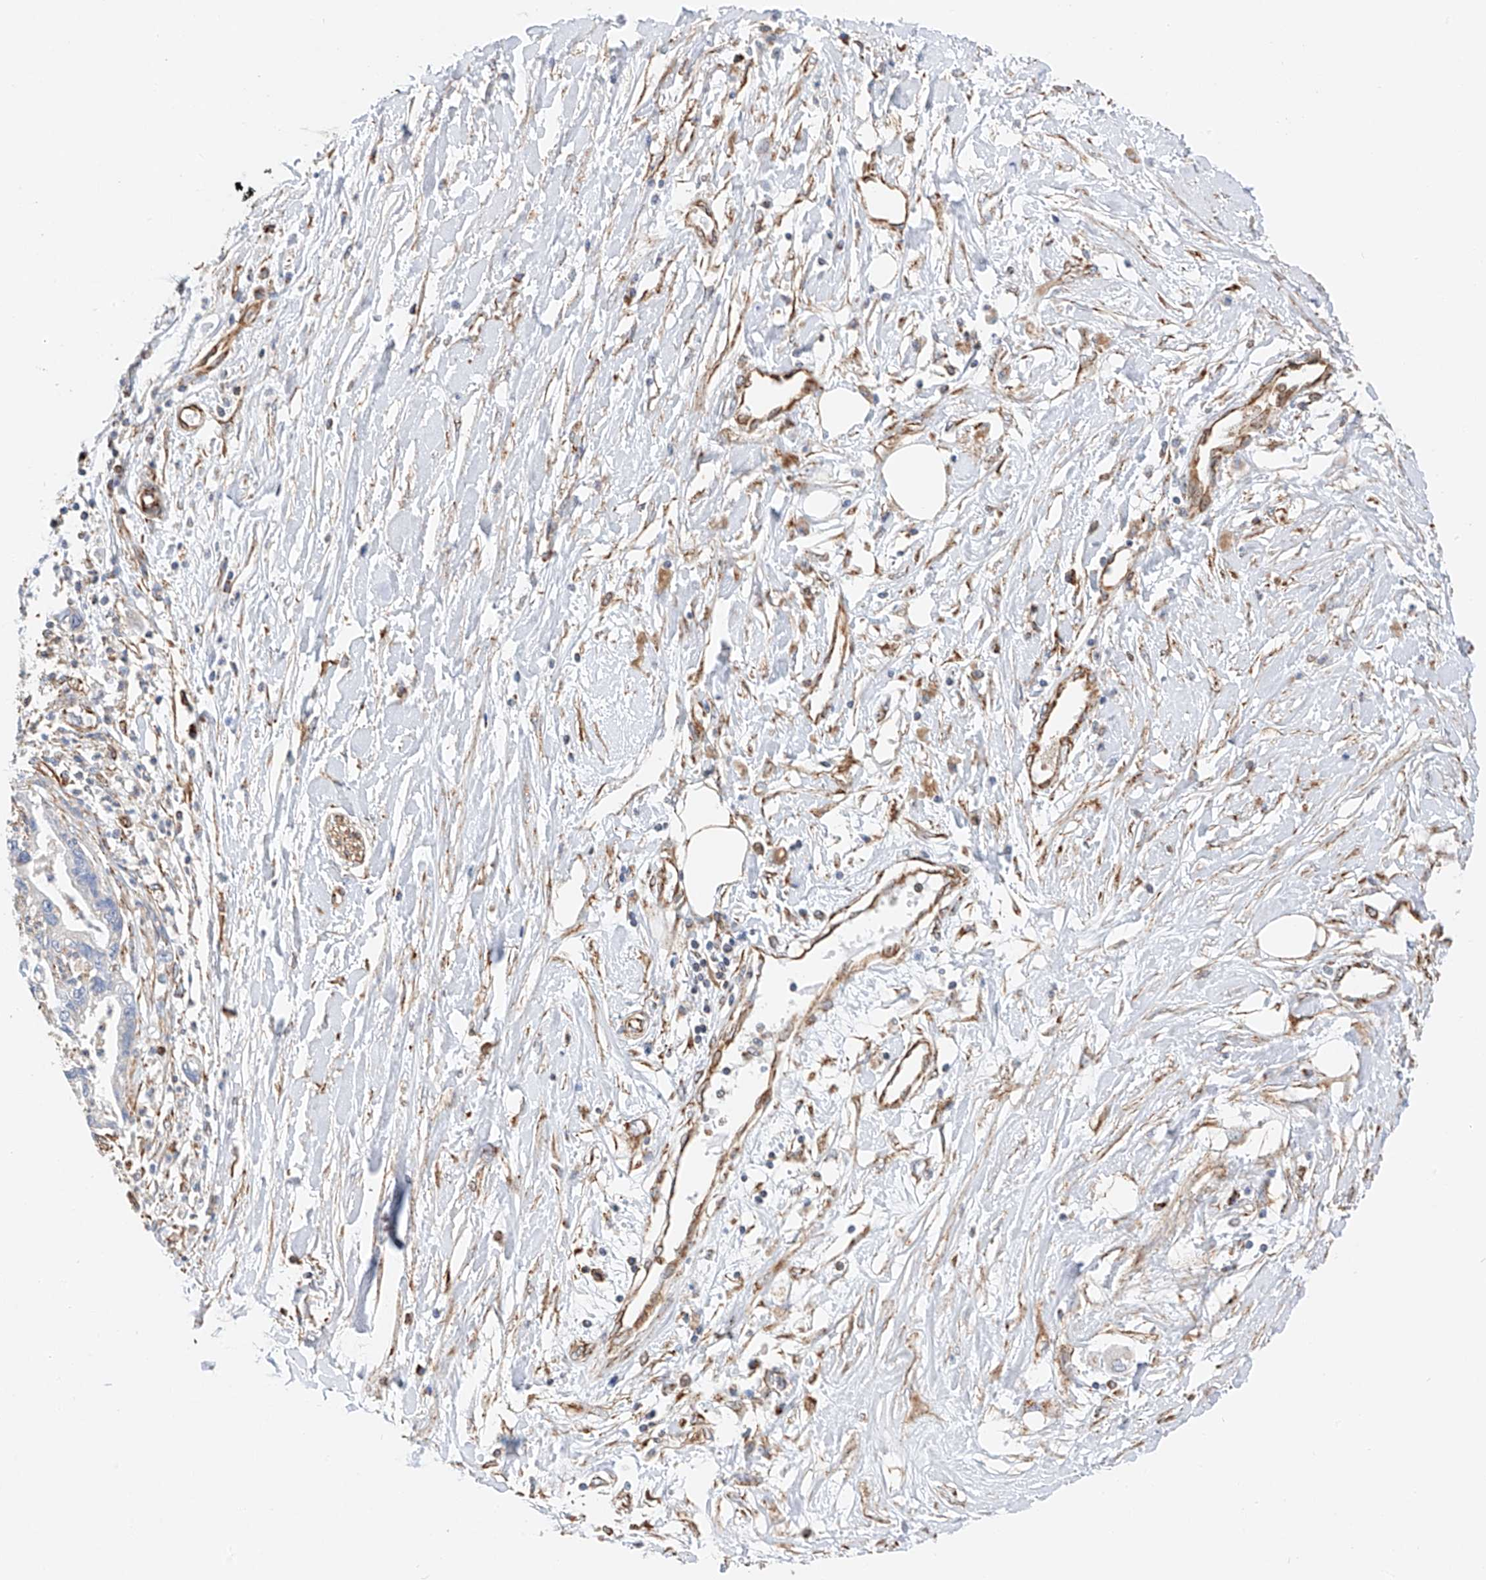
{"staining": {"intensity": "negative", "quantity": "none", "location": "none"}, "tissue": "pancreatic cancer", "cell_type": "Tumor cells", "image_type": "cancer", "snomed": [{"axis": "morphology", "description": "Adenocarcinoma, NOS"}, {"axis": "topography", "description": "Pancreas"}], "caption": "Pancreatic cancer was stained to show a protein in brown. There is no significant staining in tumor cells. The staining is performed using DAB brown chromogen with nuclei counter-stained in using hematoxylin.", "gene": "NDUFV3", "patient": {"sex": "male", "age": 56}}